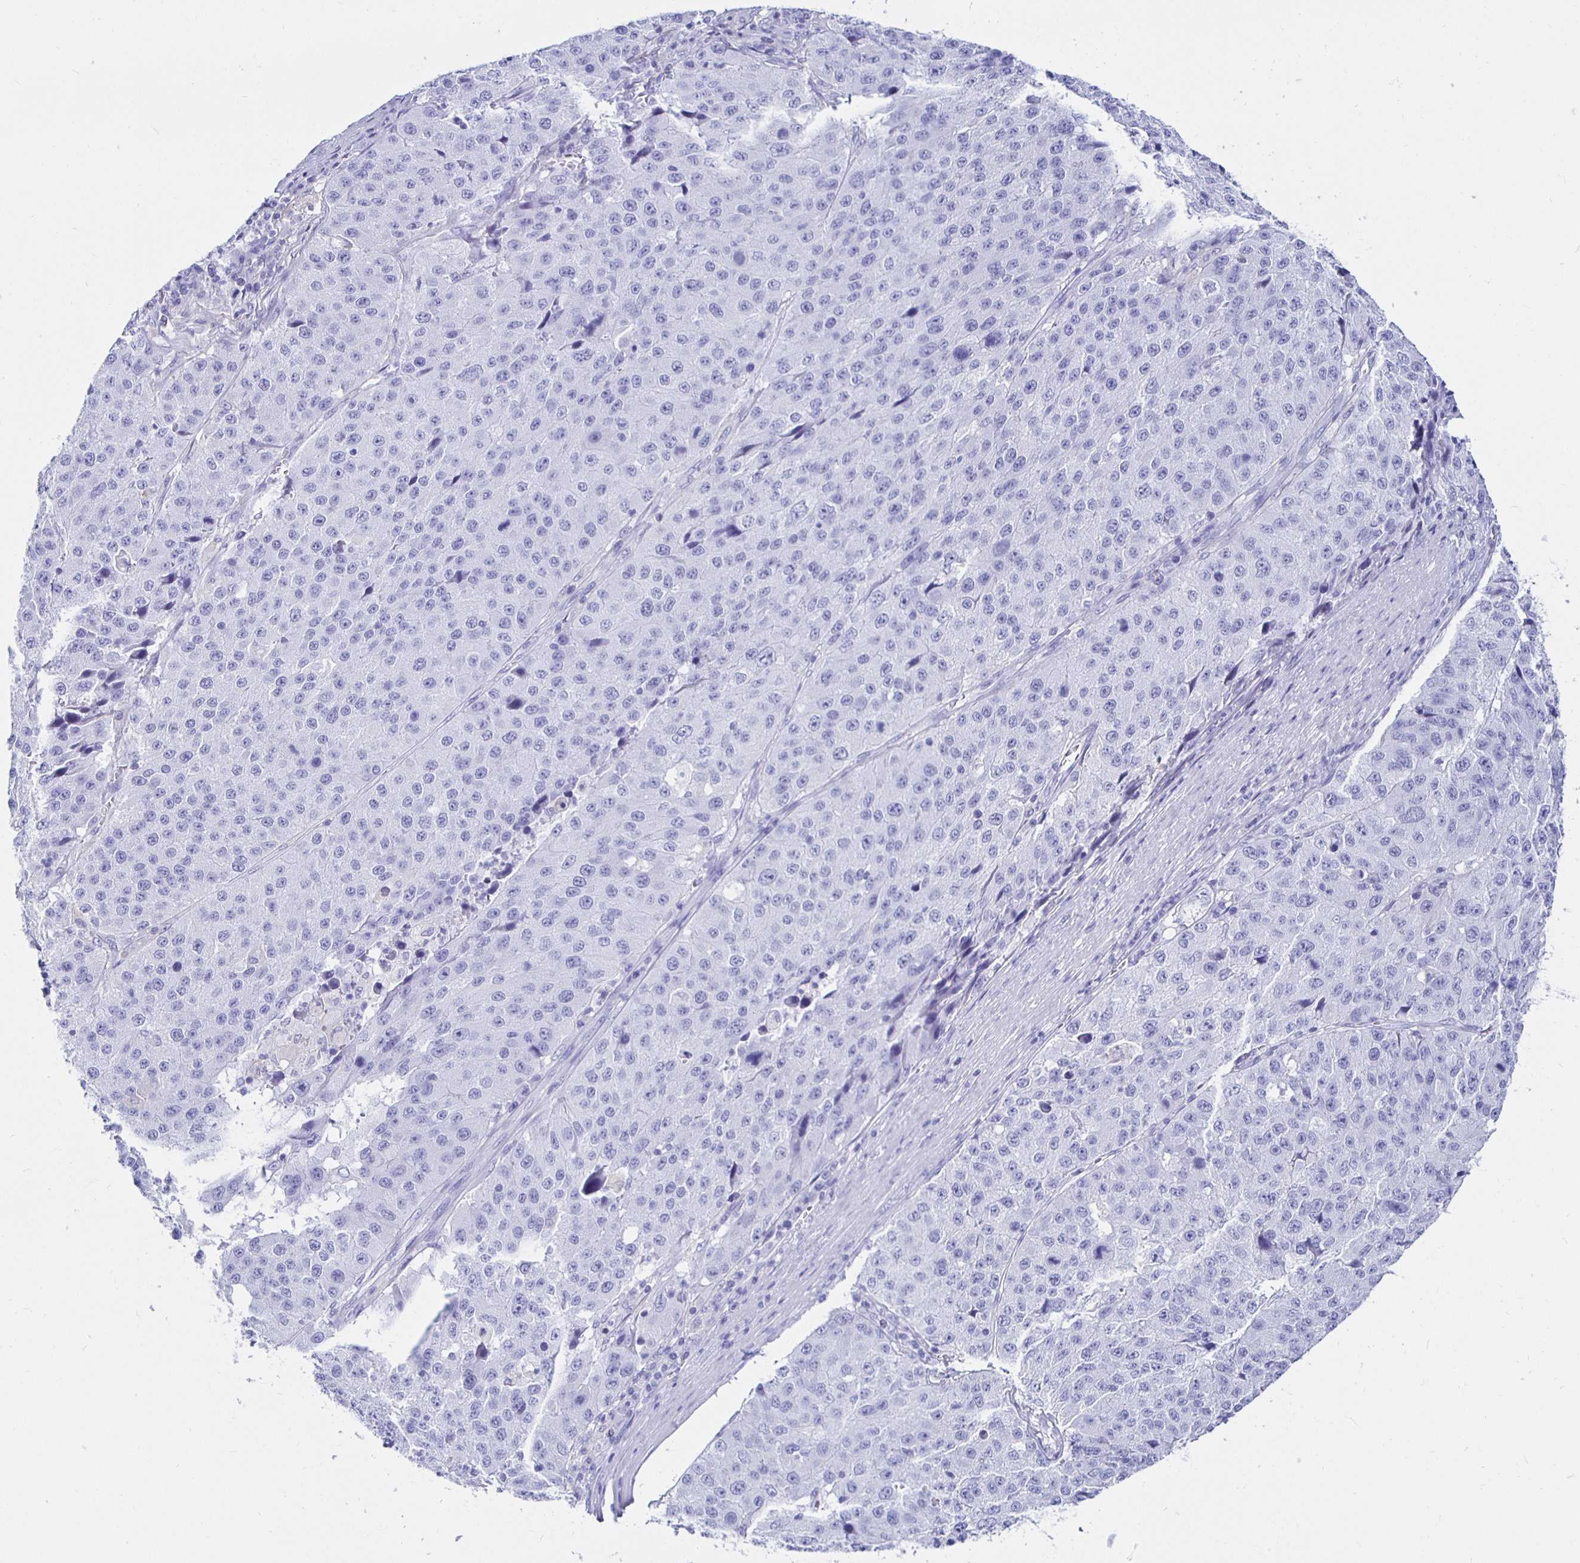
{"staining": {"intensity": "negative", "quantity": "none", "location": "none"}, "tissue": "stomach cancer", "cell_type": "Tumor cells", "image_type": "cancer", "snomed": [{"axis": "morphology", "description": "Adenocarcinoma, NOS"}, {"axis": "topography", "description": "Stomach"}], "caption": "This is an IHC histopathology image of human stomach cancer. There is no expression in tumor cells.", "gene": "UMOD", "patient": {"sex": "male", "age": 71}}